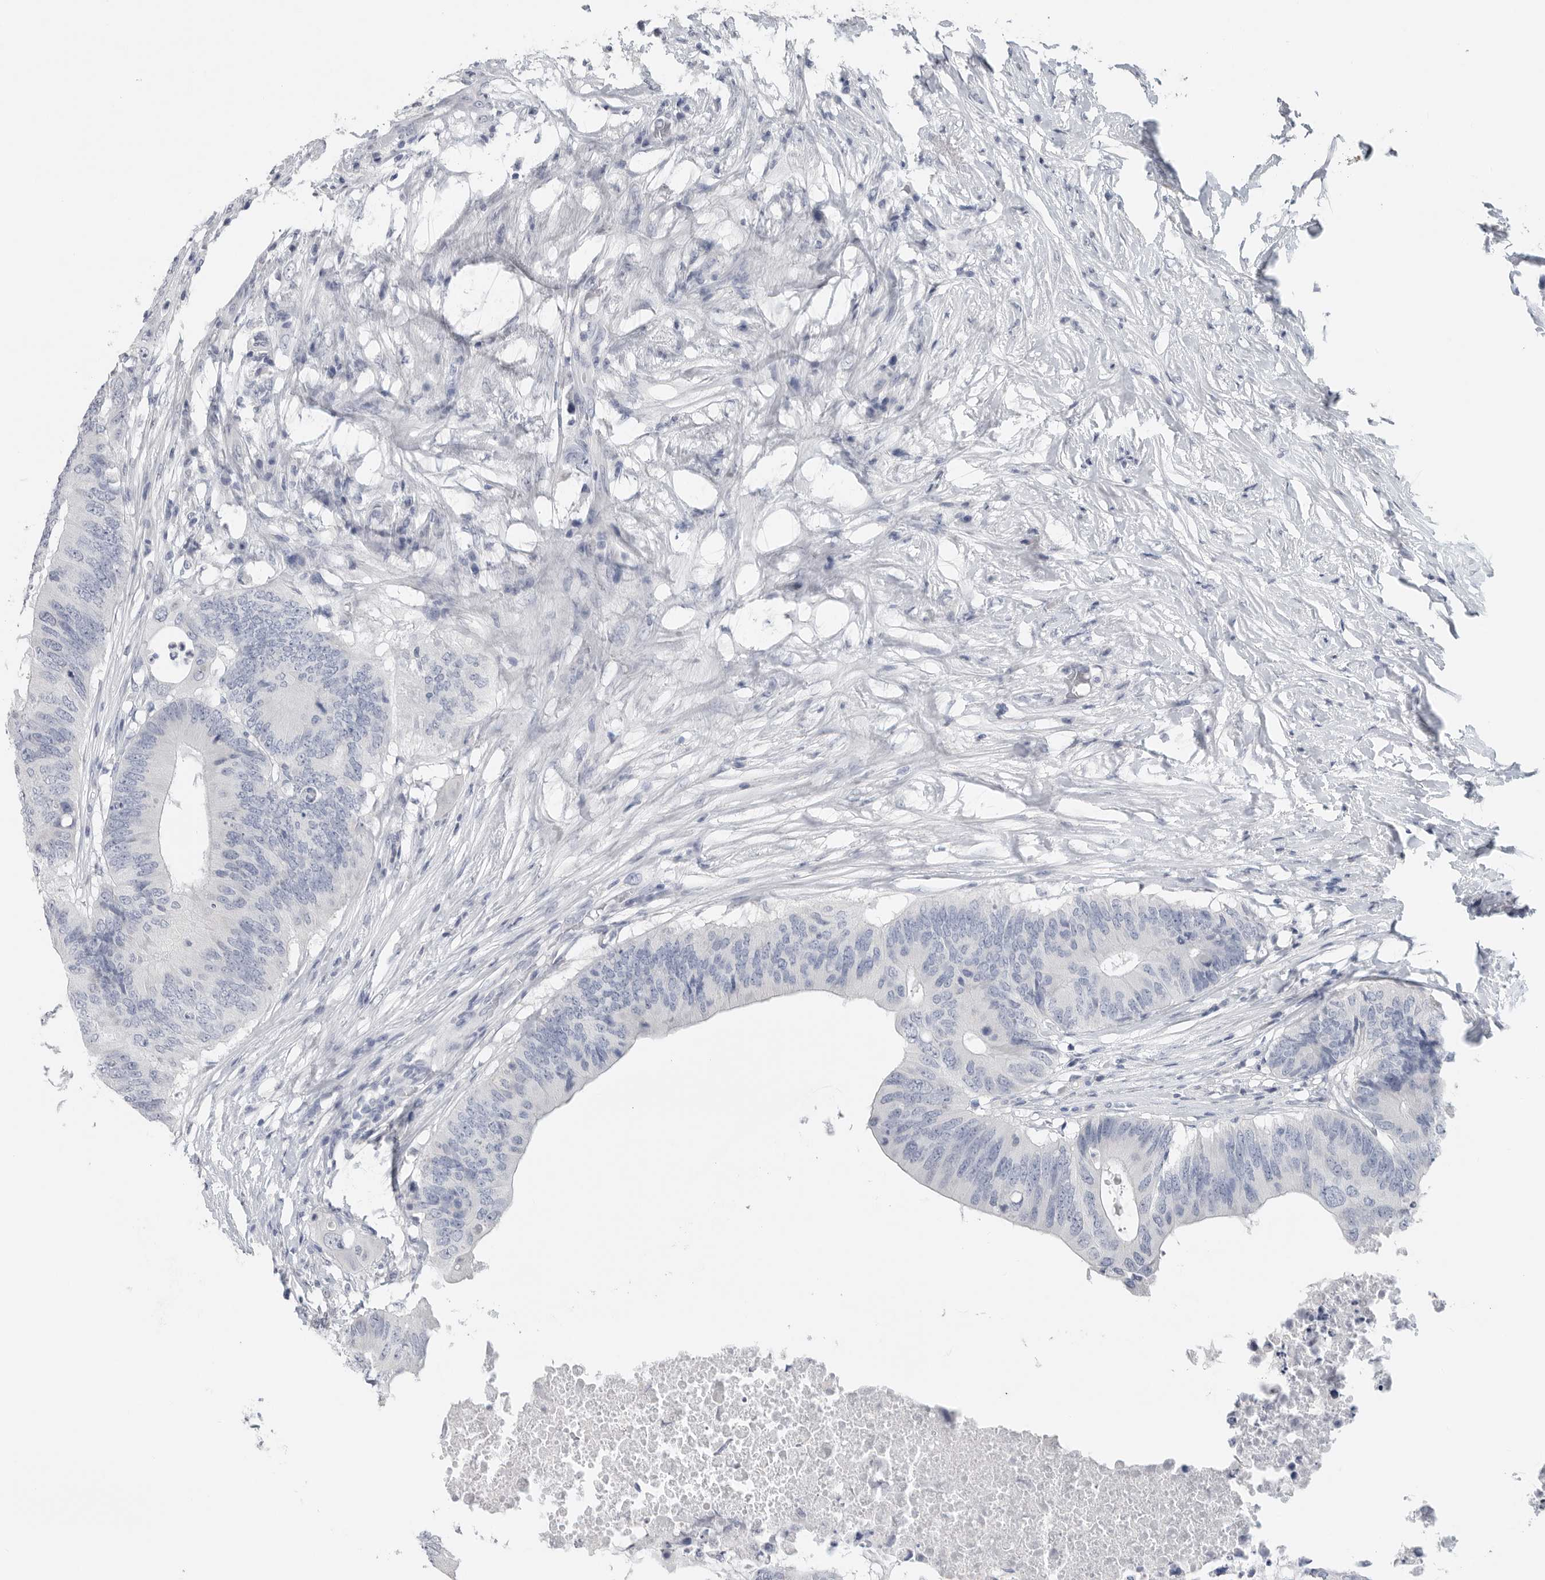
{"staining": {"intensity": "negative", "quantity": "none", "location": "none"}, "tissue": "colorectal cancer", "cell_type": "Tumor cells", "image_type": "cancer", "snomed": [{"axis": "morphology", "description": "Adenocarcinoma, NOS"}, {"axis": "topography", "description": "Colon"}], "caption": "Immunohistochemical staining of colorectal cancer (adenocarcinoma) exhibits no significant expression in tumor cells.", "gene": "REG4", "patient": {"sex": "male", "age": 71}}